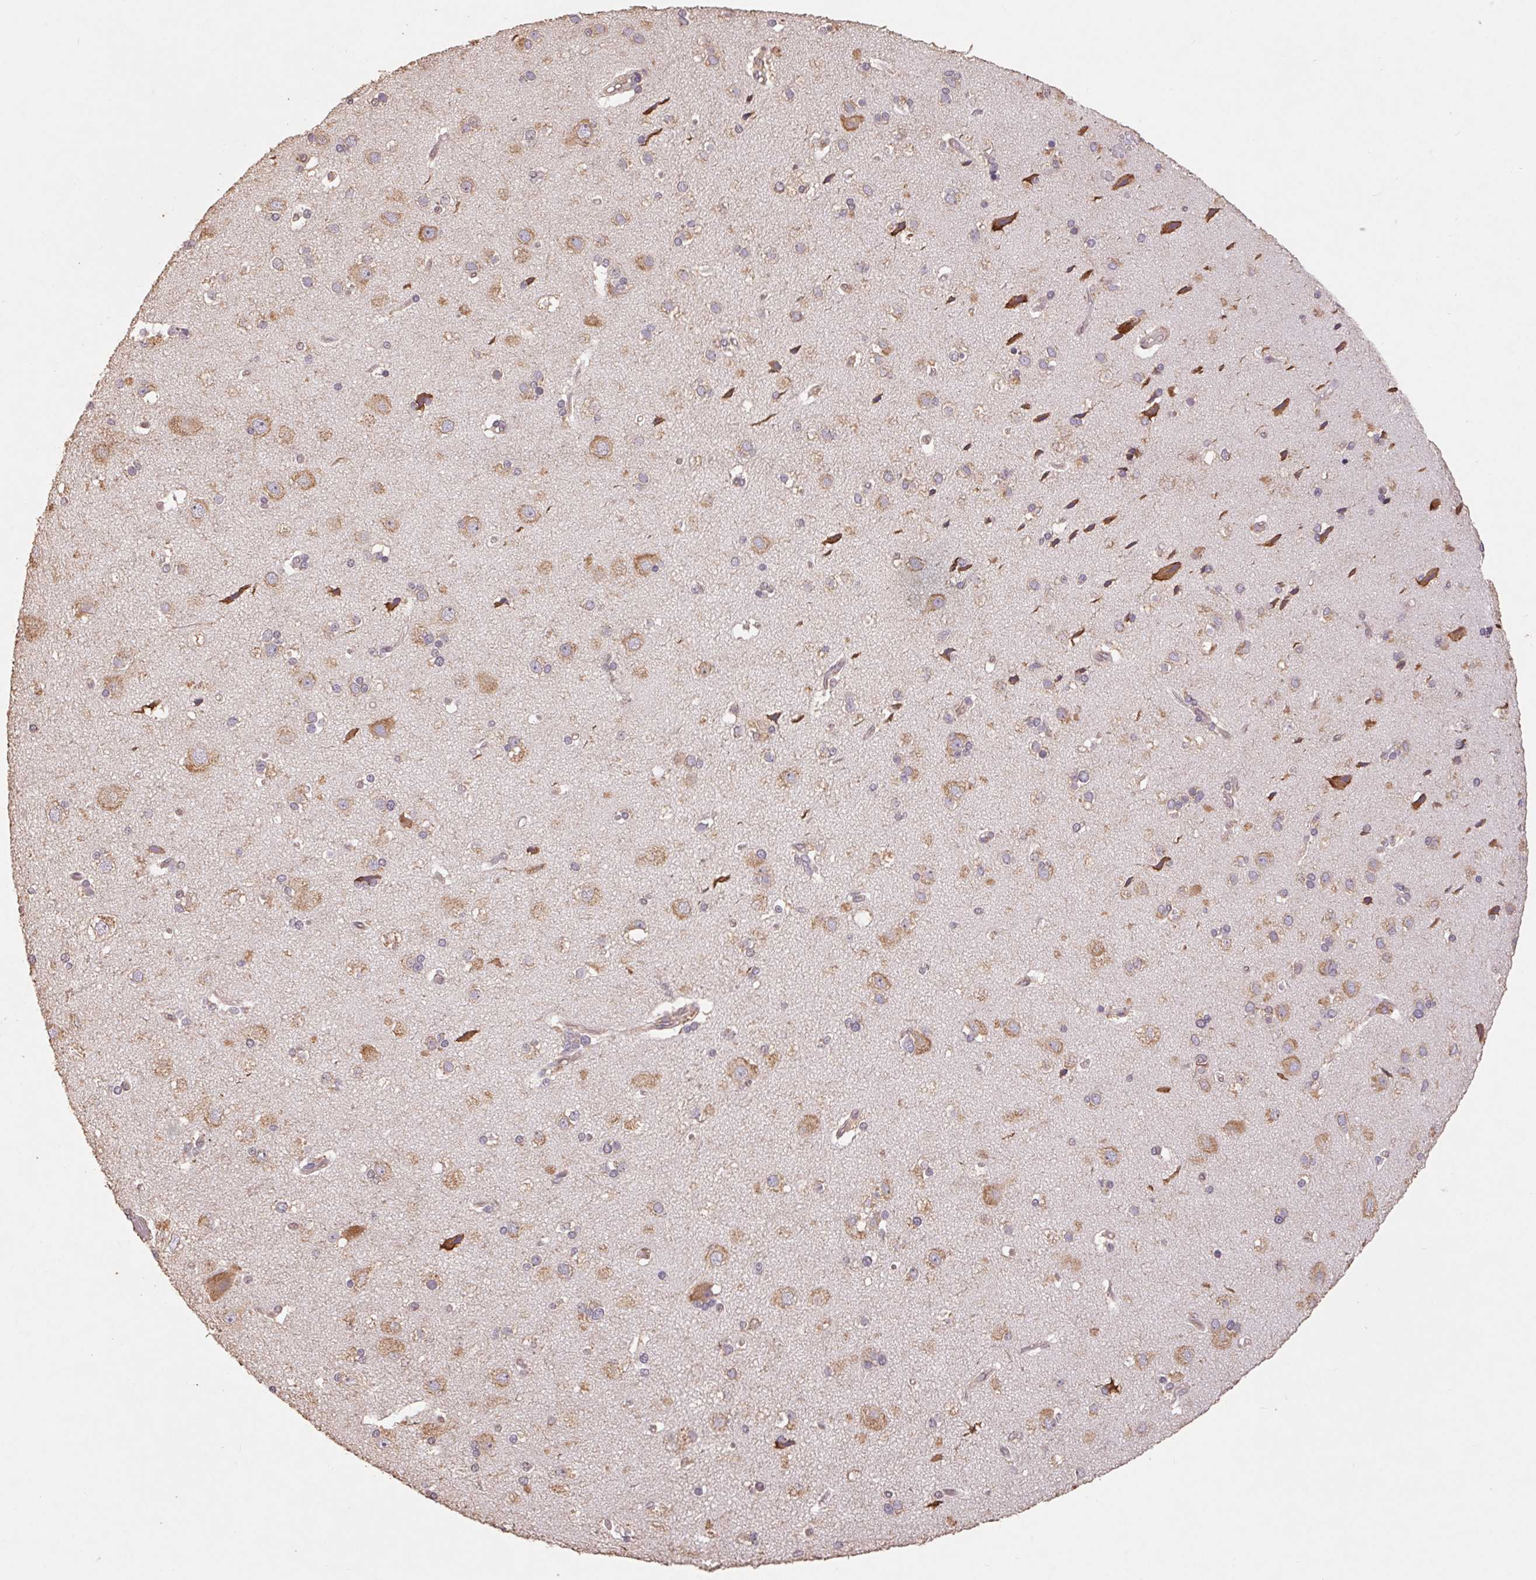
{"staining": {"intensity": "weak", "quantity": ">75%", "location": "cytoplasmic/membranous"}, "tissue": "cerebral cortex", "cell_type": "Endothelial cells", "image_type": "normal", "snomed": [{"axis": "morphology", "description": "Normal tissue, NOS"}, {"axis": "morphology", "description": "Glioma, malignant, High grade"}, {"axis": "topography", "description": "Cerebral cortex"}], "caption": "Weak cytoplasmic/membranous positivity is appreciated in about >75% of endothelial cells in normal cerebral cortex. (Stains: DAB in brown, nuclei in blue, Microscopy: brightfield microscopy at high magnification).", "gene": "RPL27A", "patient": {"sex": "male", "age": 71}}